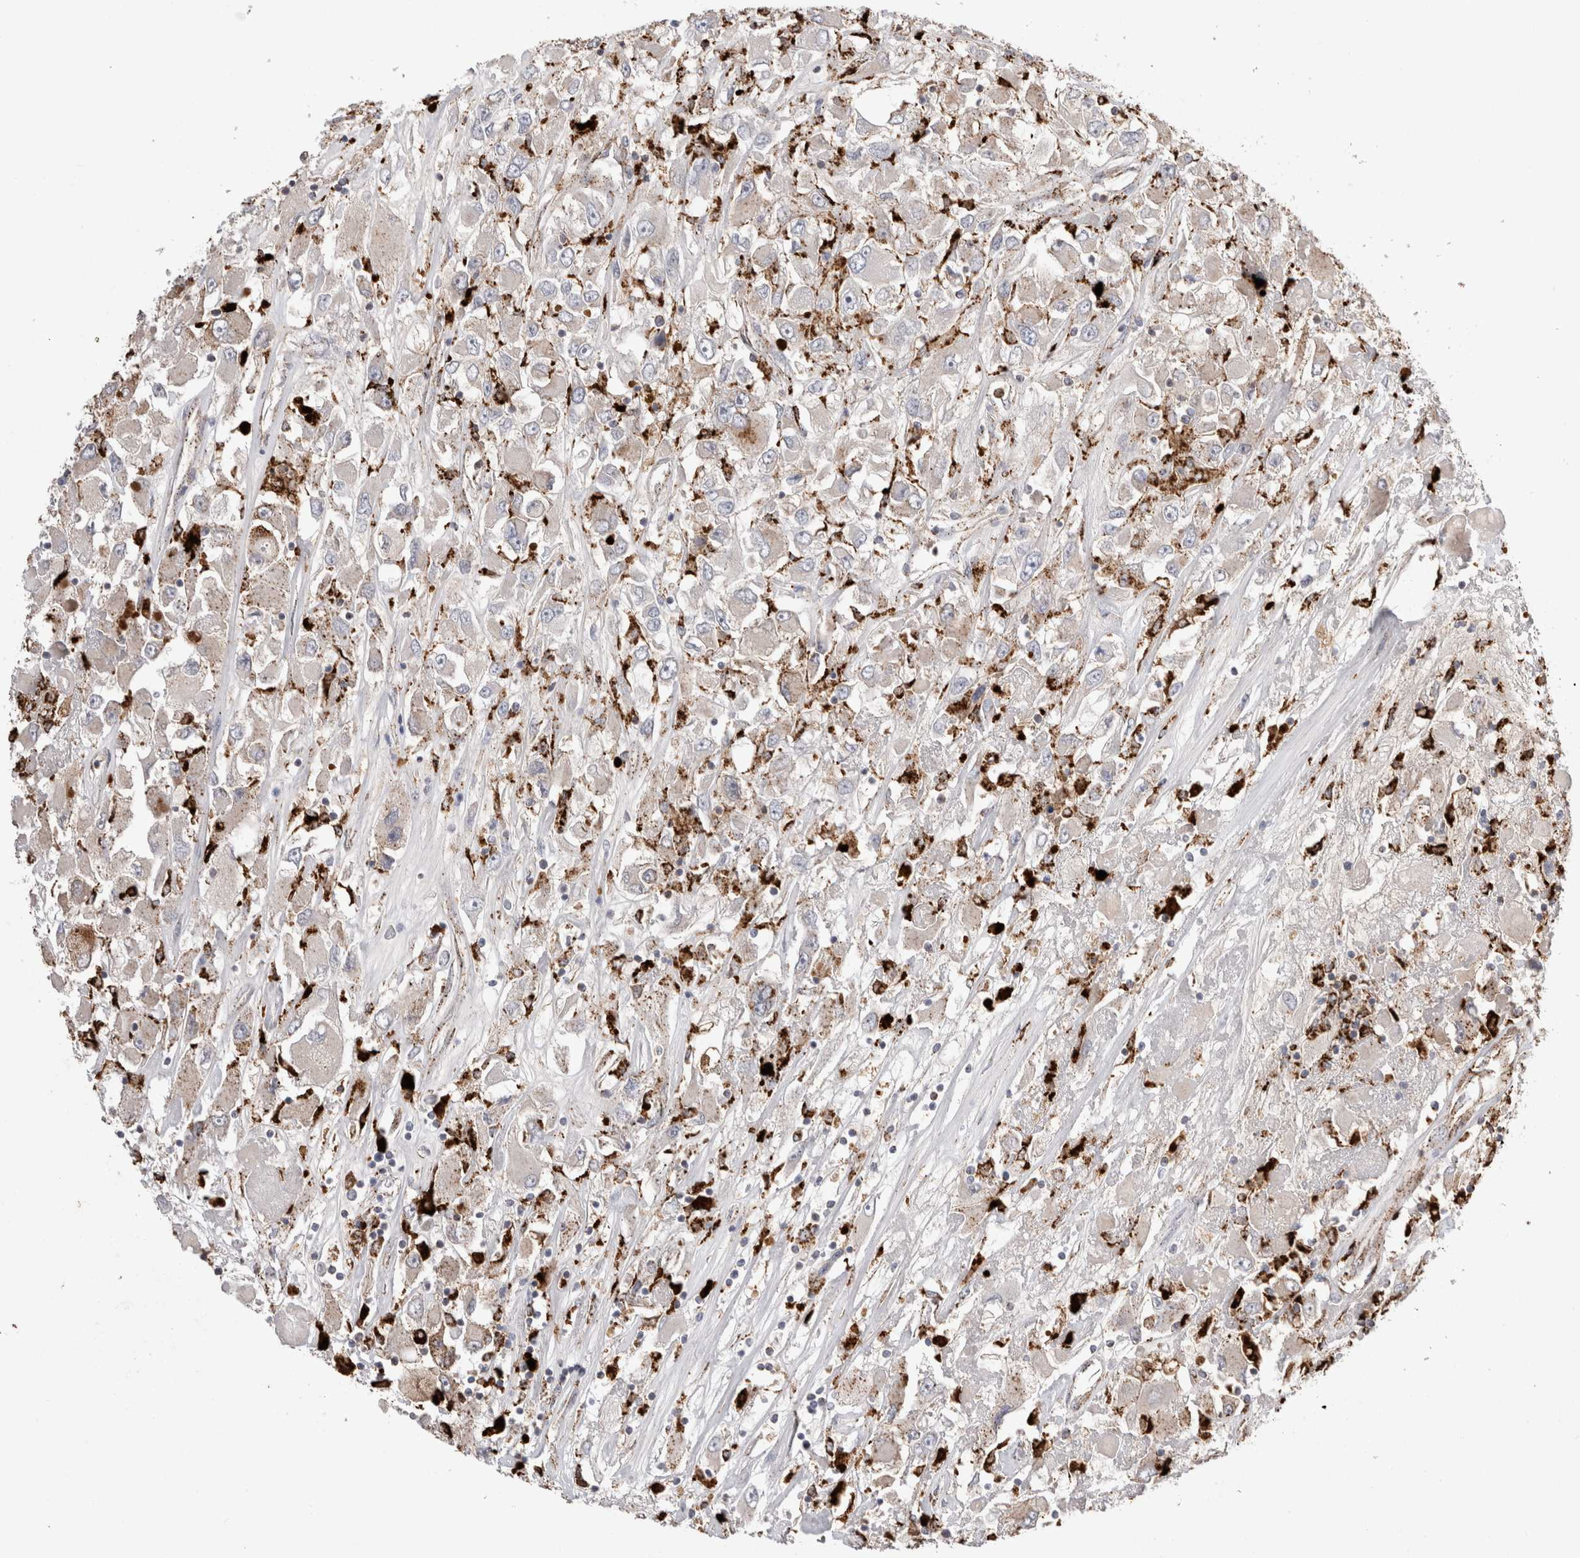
{"staining": {"intensity": "negative", "quantity": "none", "location": "none"}, "tissue": "renal cancer", "cell_type": "Tumor cells", "image_type": "cancer", "snomed": [{"axis": "morphology", "description": "Adenocarcinoma, NOS"}, {"axis": "topography", "description": "Kidney"}], "caption": "Immunohistochemistry histopathology image of human renal cancer stained for a protein (brown), which displays no staining in tumor cells.", "gene": "CTSA", "patient": {"sex": "female", "age": 52}}